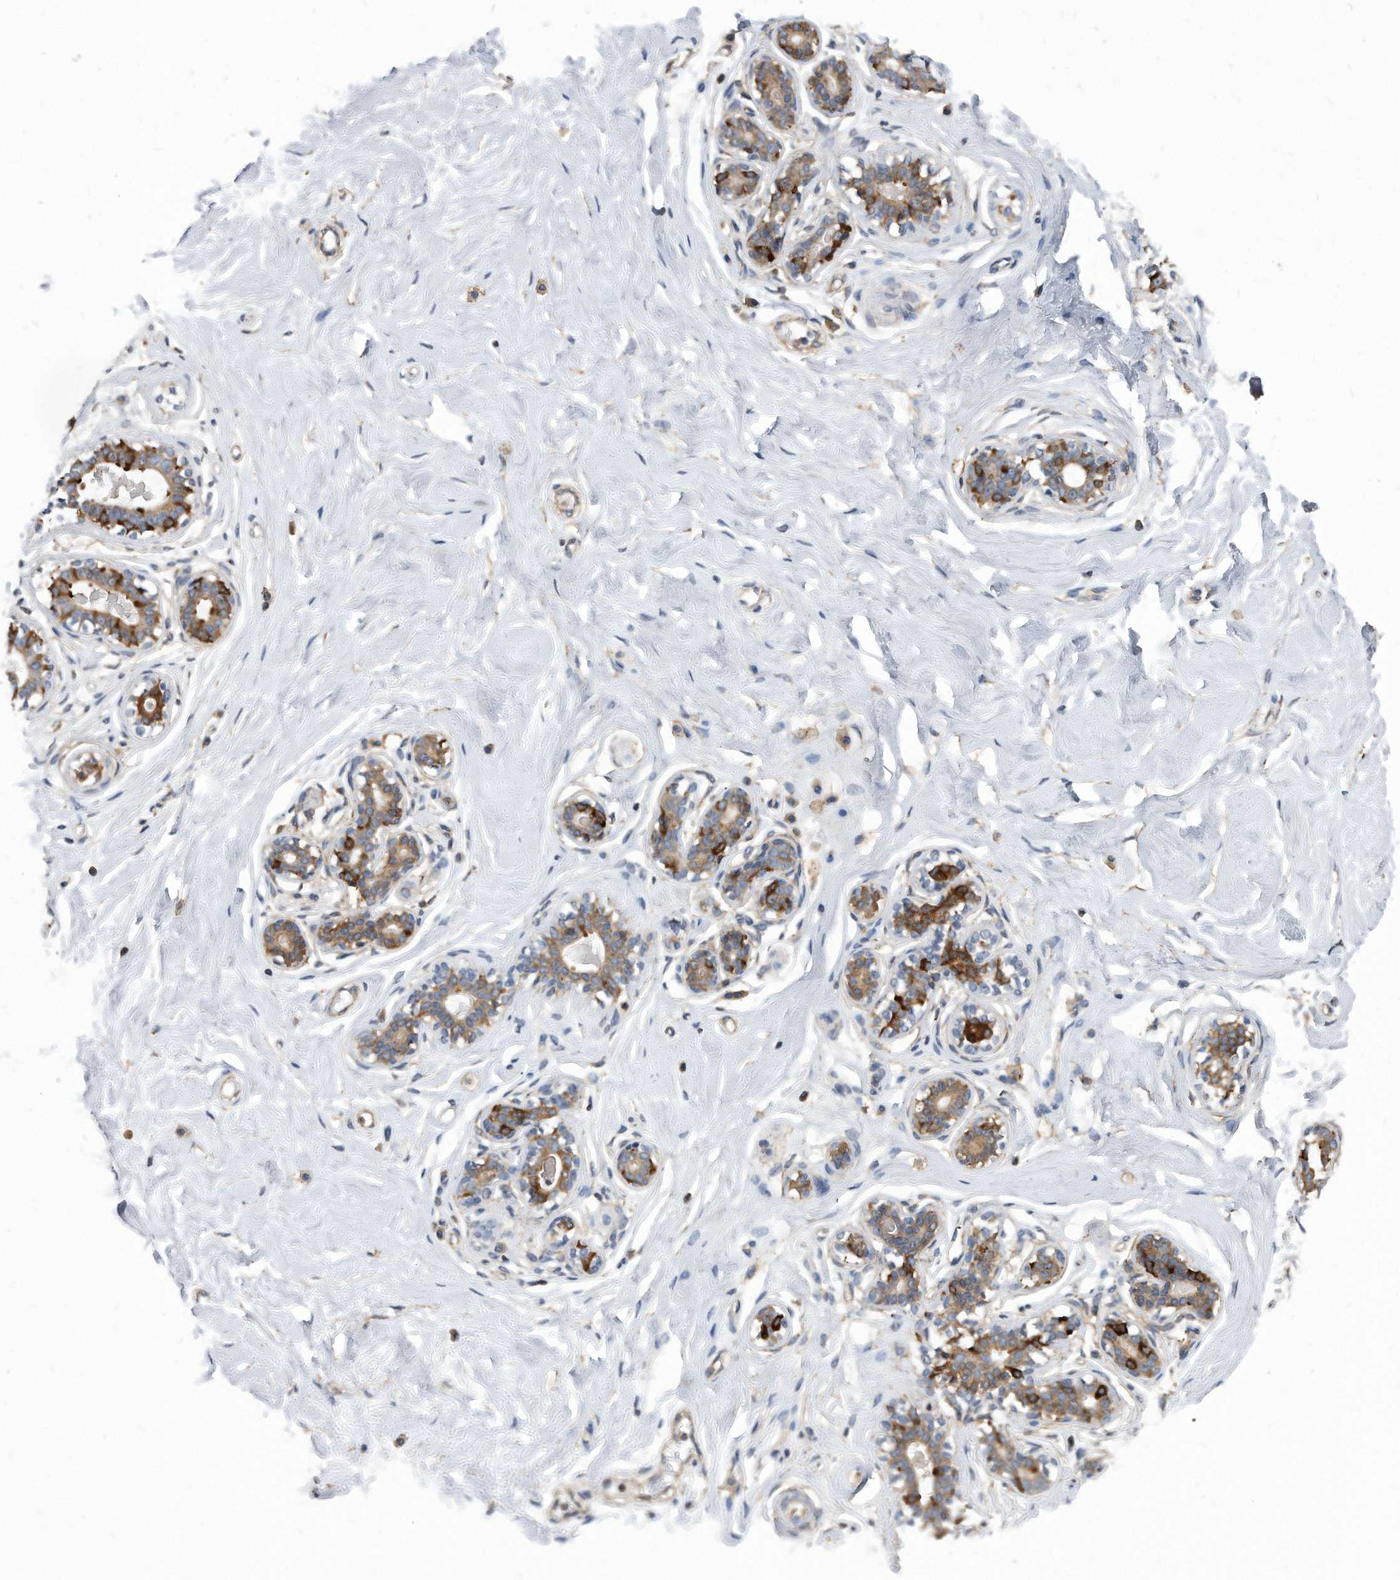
{"staining": {"intensity": "negative", "quantity": "none", "location": "none"}, "tissue": "breast", "cell_type": "Adipocytes", "image_type": "normal", "snomed": [{"axis": "morphology", "description": "Normal tissue, NOS"}, {"axis": "morphology", "description": "Adenoma, NOS"}, {"axis": "topography", "description": "Breast"}], "caption": "This is a image of IHC staining of benign breast, which shows no positivity in adipocytes. (DAB immunohistochemistry with hematoxylin counter stain).", "gene": "ATG5", "patient": {"sex": "female", "age": 23}}